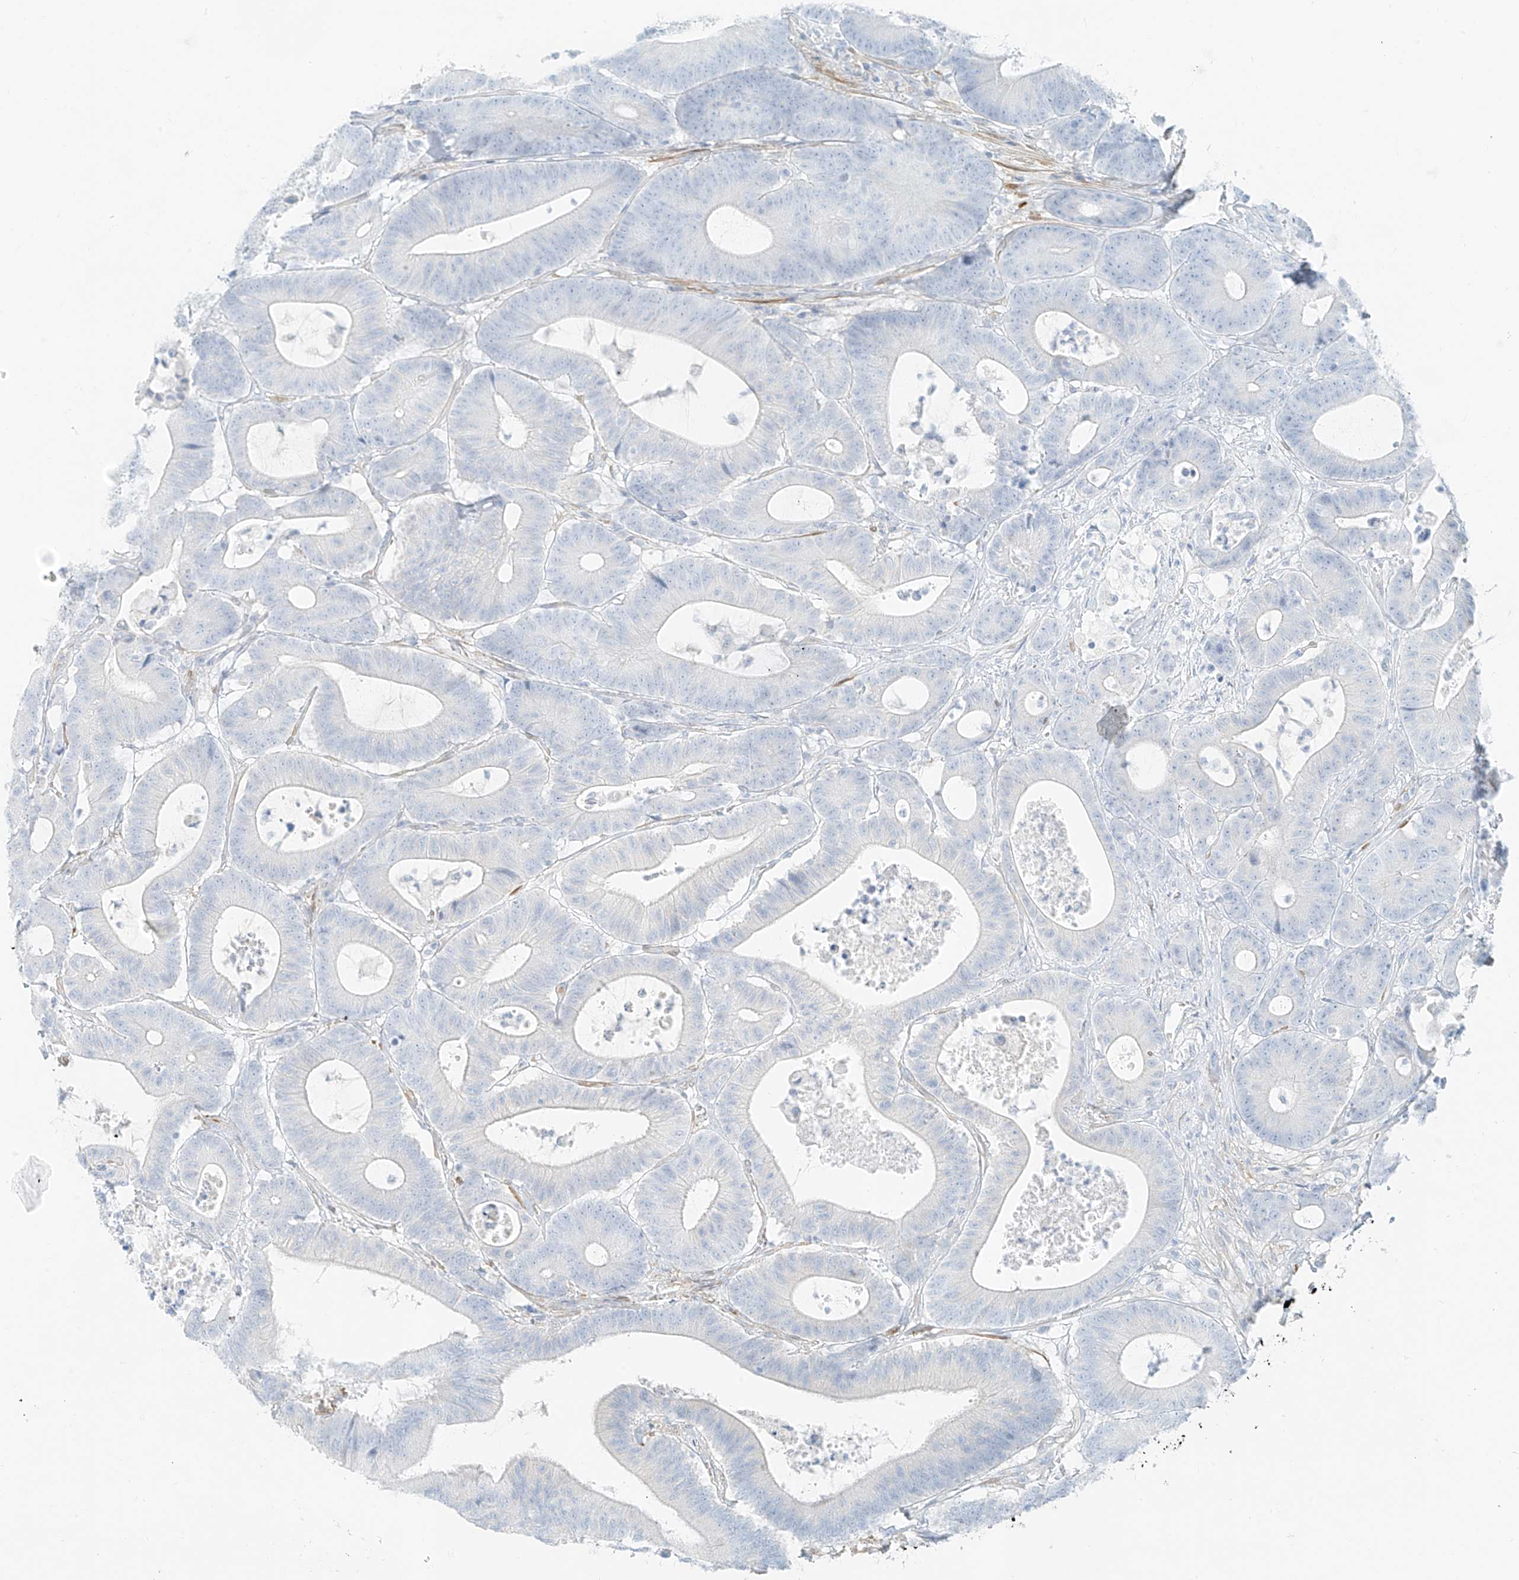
{"staining": {"intensity": "negative", "quantity": "none", "location": "none"}, "tissue": "colorectal cancer", "cell_type": "Tumor cells", "image_type": "cancer", "snomed": [{"axis": "morphology", "description": "Adenocarcinoma, NOS"}, {"axis": "topography", "description": "Colon"}], "caption": "Immunohistochemistry photomicrograph of colorectal cancer stained for a protein (brown), which displays no expression in tumor cells.", "gene": "SMCP", "patient": {"sex": "female", "age": 84}}